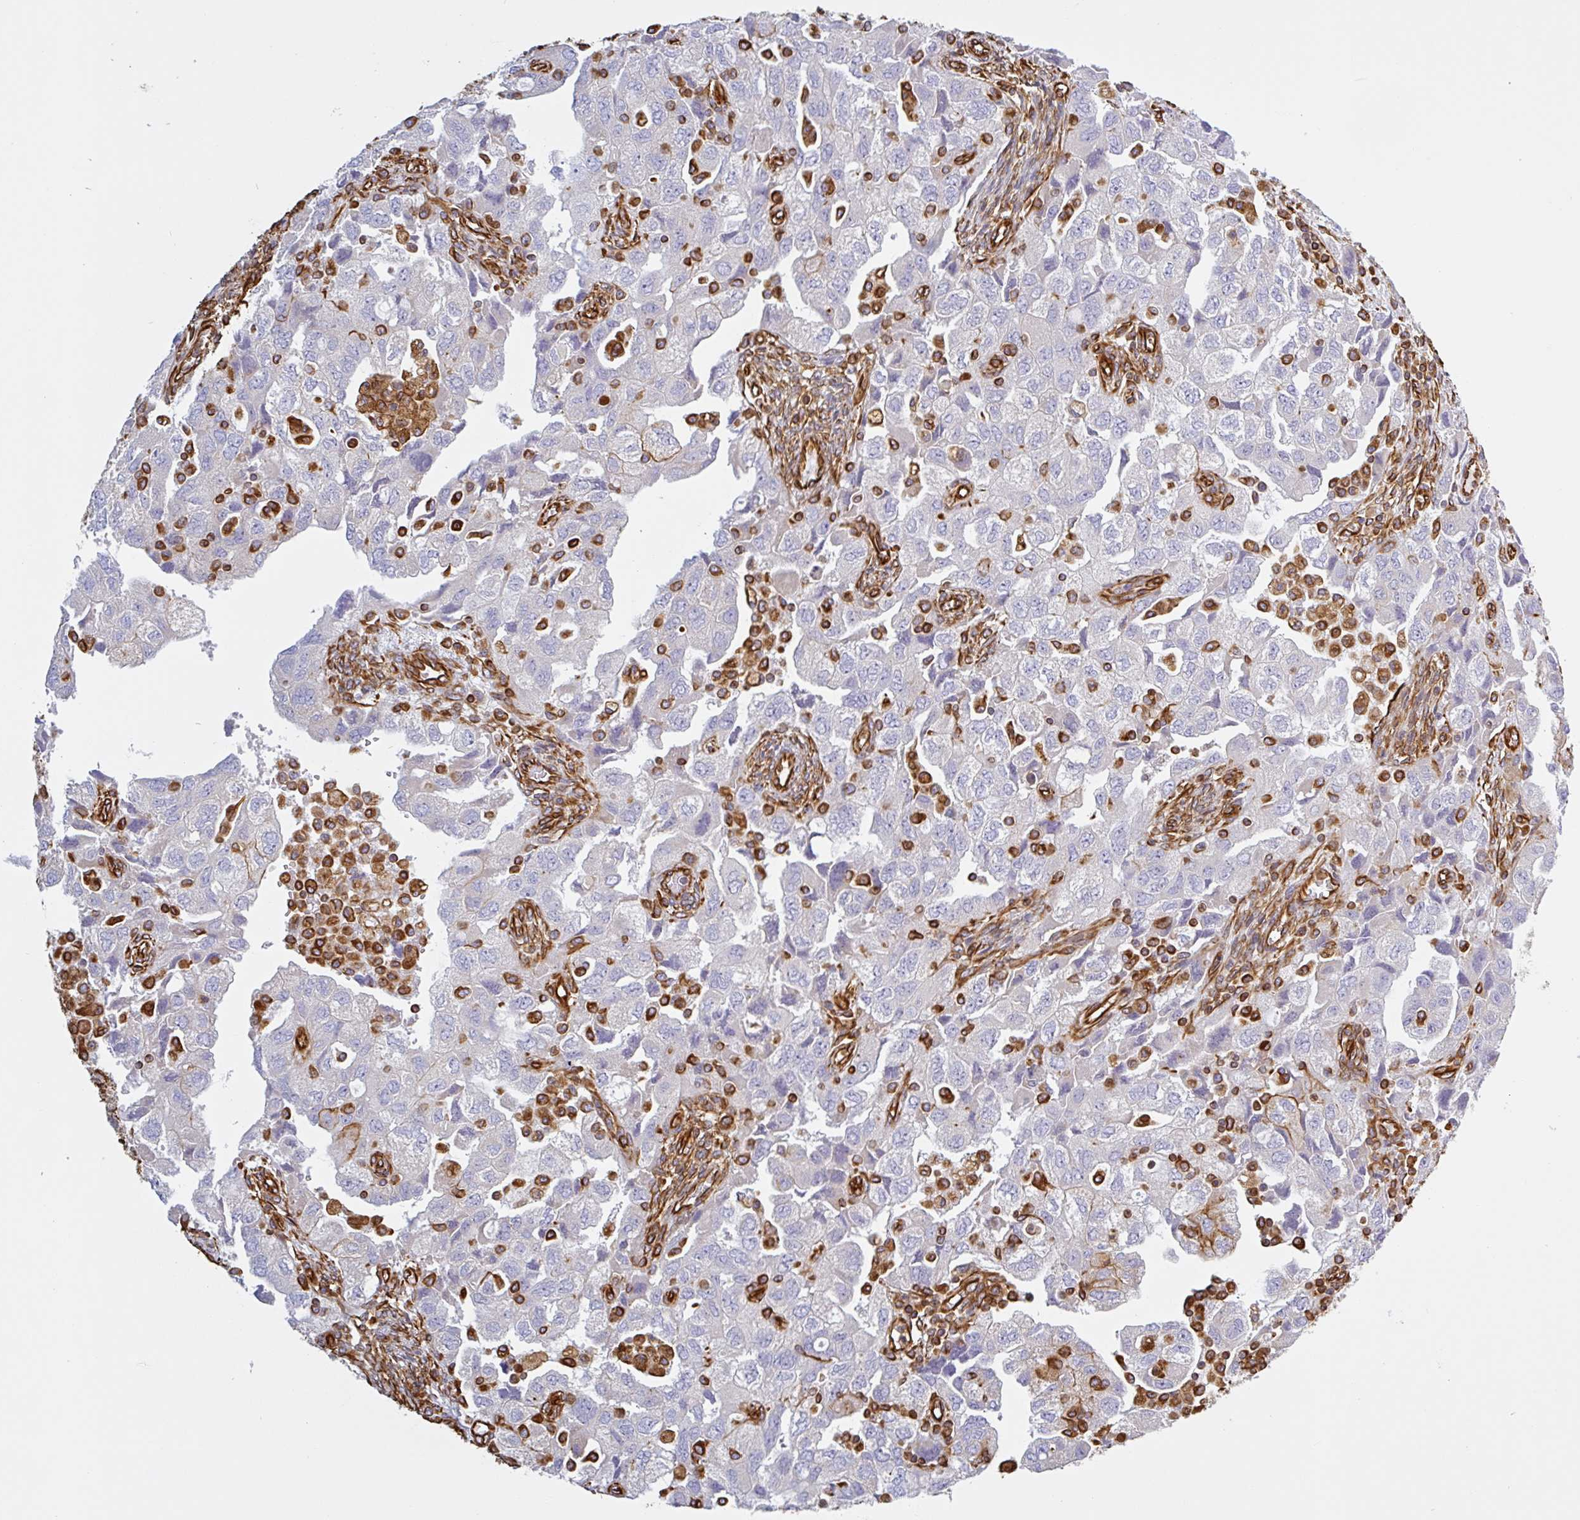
{"staining": {"intensity": "negative", "quantity": "none", "location": "none"}, "tissue": "ovarian cancer", "cell_type": "Tumor cells", "image_type": "cancer", "snomed": [{"axis": "morphology", "description": "Carcinoma, NOS"}, {"axis": "morphology", "description": "Cystadenocarcinoma, serous, NOS"}, {"axis": "topography", "description": "Ovary"}], "caption": "Ovarian cancer (carcinoma) was stained to show a protein in brown. There is no significant positivity in tumor cells.", "gene": "PPFIA1", "patient": {"sex": "female", "age": 69}}